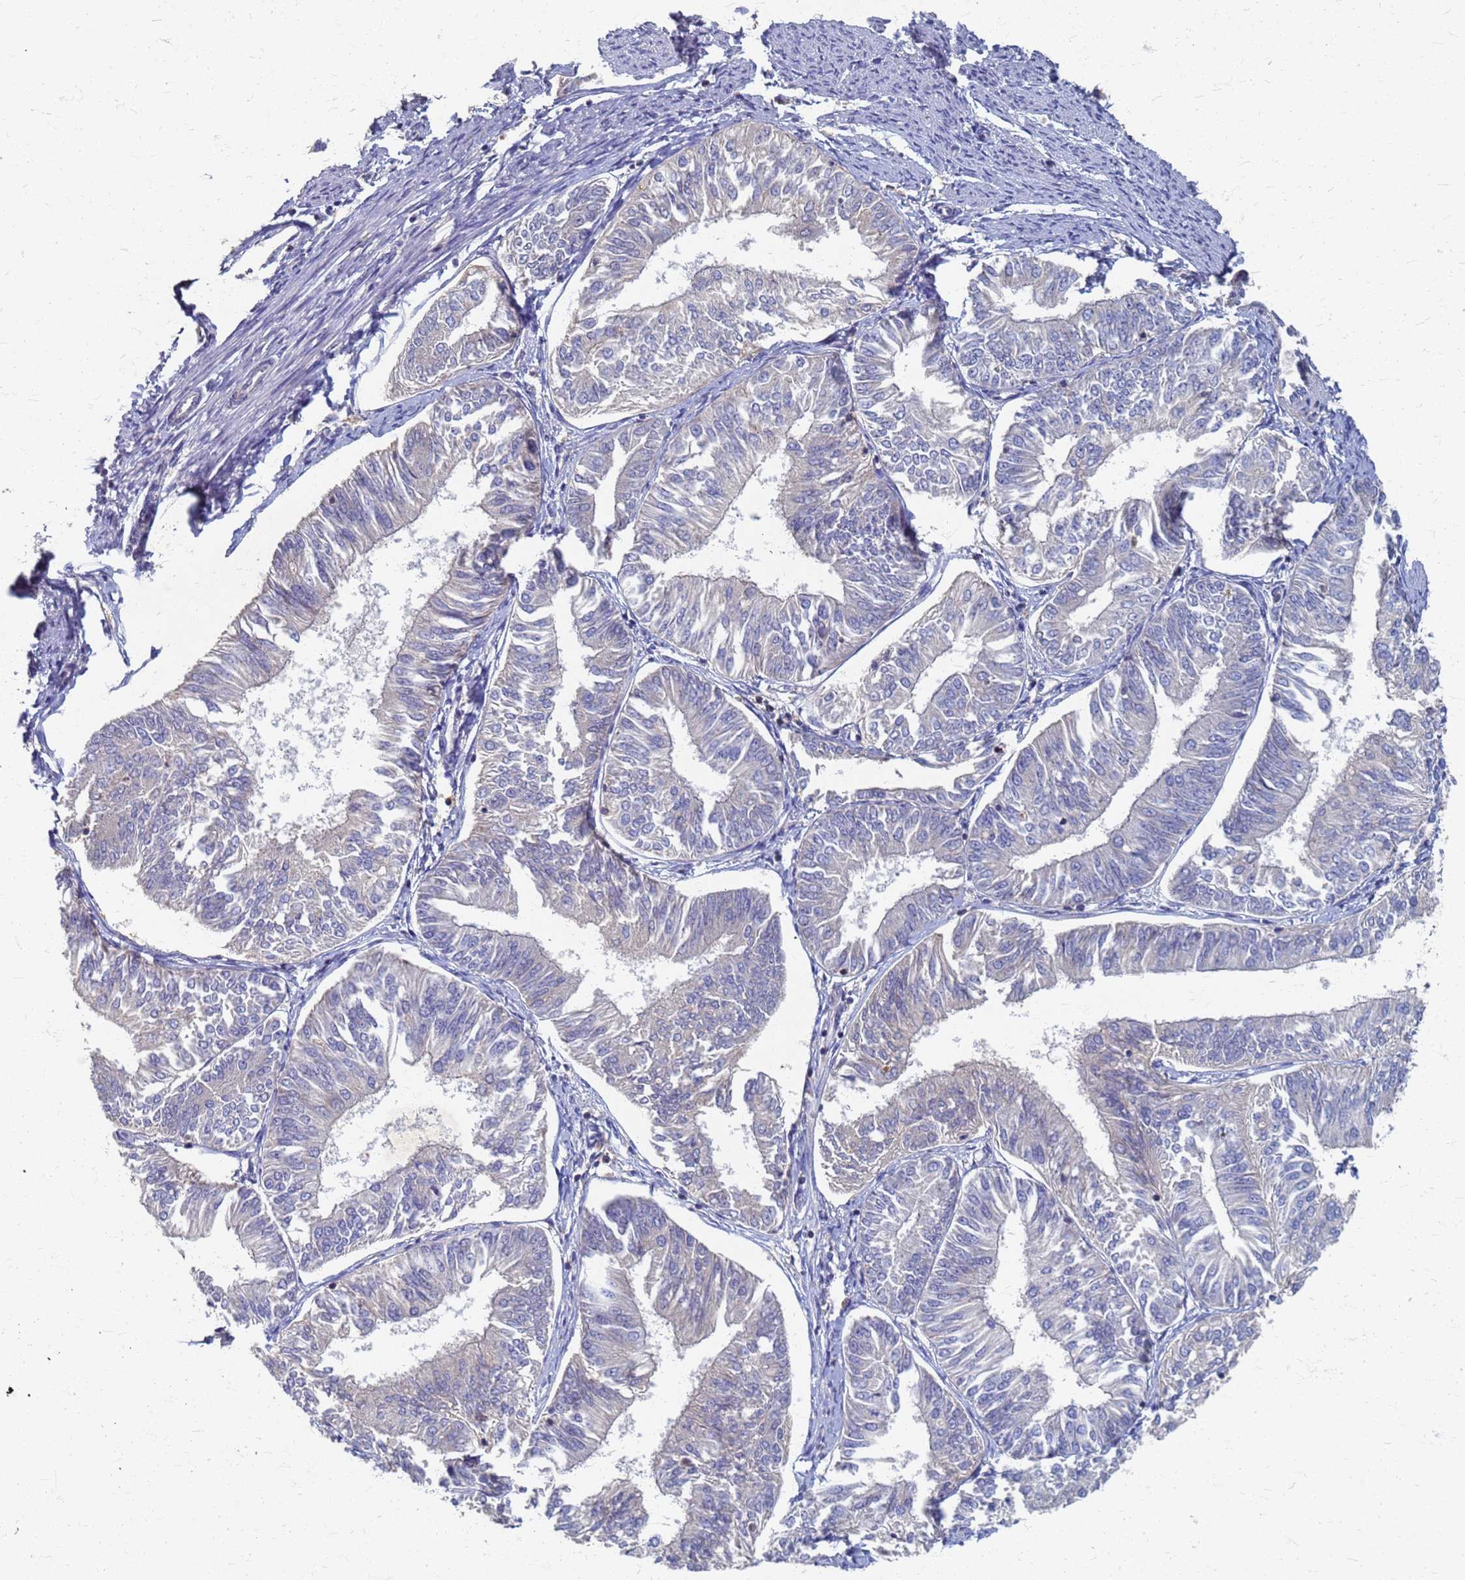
{"staining": {"intensity": "negative", "quantity": "none", "location": "none"}, "tissue": "endometrial cancer", "cell_type": "Tumor cells", "image_type": "cancer", "snomed": [{"axis": "morphology", "description": "Adenocarcinoma, NOS"}, {"axis": "topography", "description": "Endometrium"}], "caption": "Adenocarcinoma (endometrial) was stained to show a protein in brown. There is no significant expression in tumor cells.", "gene": "KRCC1", "patient": {"sex": "female", "age": 58}}